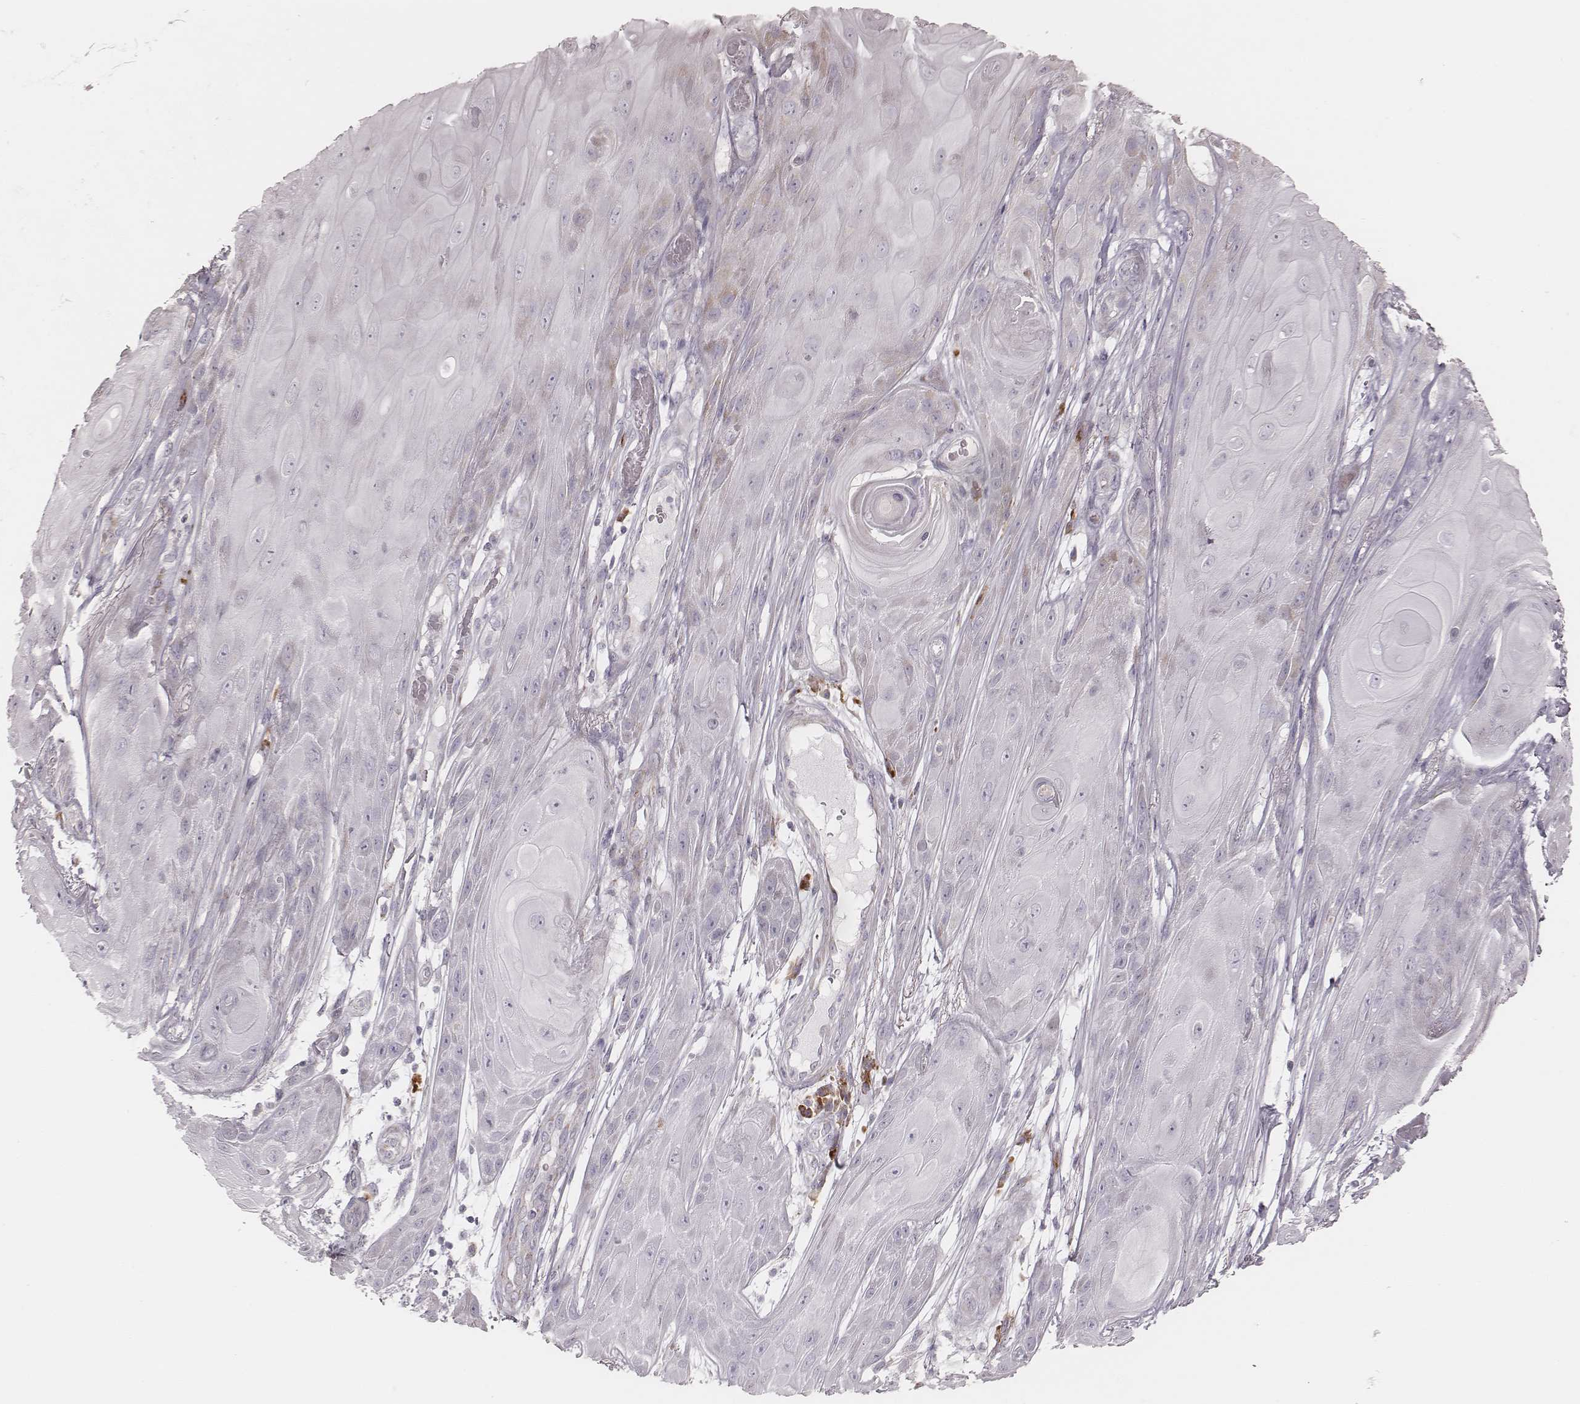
{"staining": {"intensity": "negative", "quantity": "none", "location": "none"}, "tissue": "skin cancer", "cell_type": "Tumor cells", "image_type": "cancer", "snomed": [{"axis": "morphology", "description": "Squamous cell carcinoma, NOS"}, {"axis": "topography", "description": "Skin"}], "caption": "An immunohistochemistry photomicrograph of skin cancer (squamous cell carcinoma) is shown. There is no staining in tumor cells of skin cancer (squamous cell carcinoma).", "gene": "KIF5C", "patient": {"sex": "male", "age": 62}}